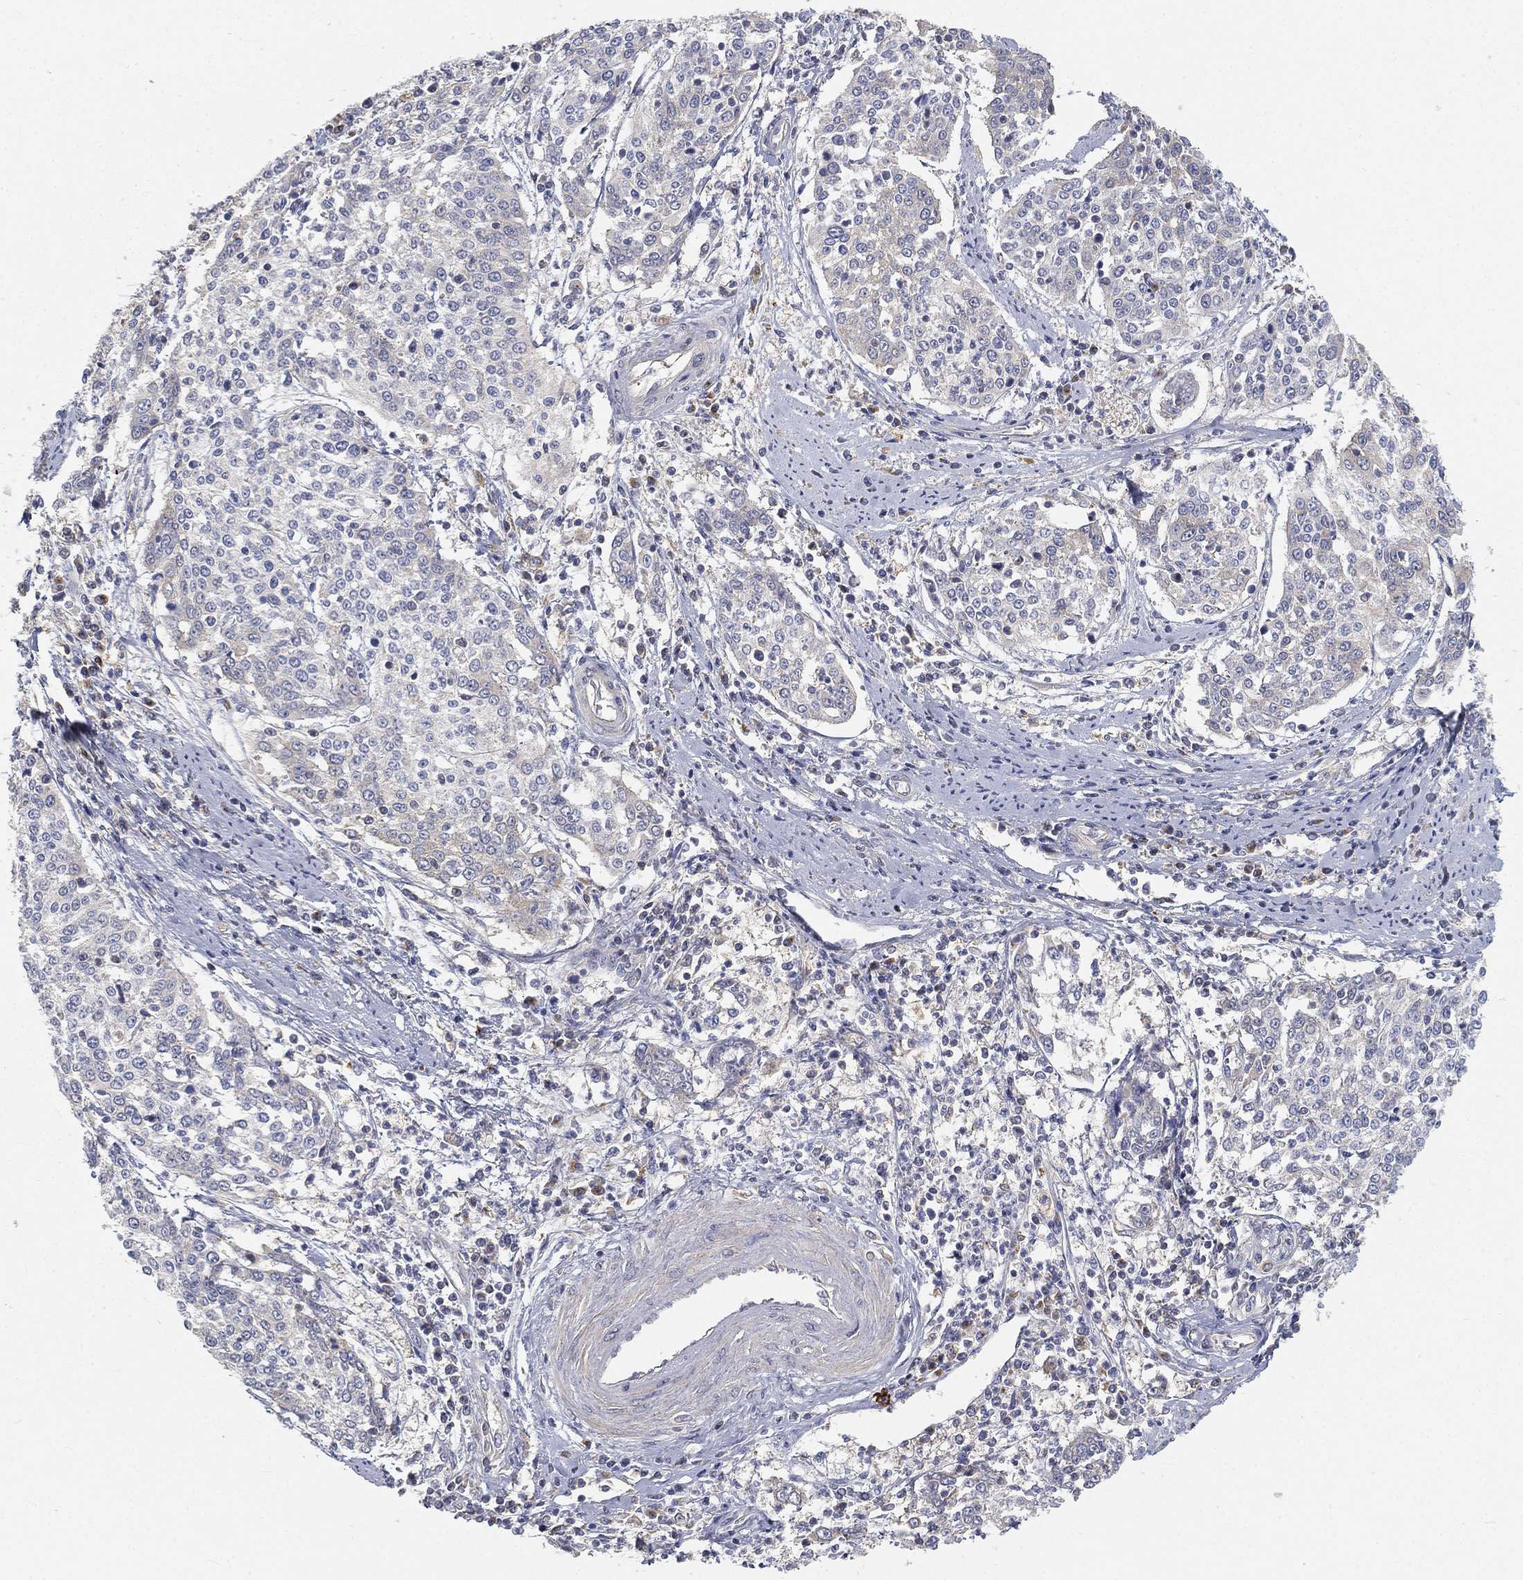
{"staining": {"intensity": "negative", "quantity": "none", "location": "none"}, "tissue": "cervical cancer", "cell_type": "Tumor cells", "image_type": "cancer", "snomed": [{"axis": "morphology", "description": "Squamous cell carcinoma, NOS"}, {"axis": "topography", "description": "Cervix"}], "caption": "The micrograph displays no significant staining in tumor cells of cervical squamous cell carcinoma. The staining was performed using DAB to visualize the protein expression in brown, while the nuclei were stained in blue with hematoxylin (Magnification: 20x).", "gene": "CTSL", "patient": {"sex": "female", "age": 41}}